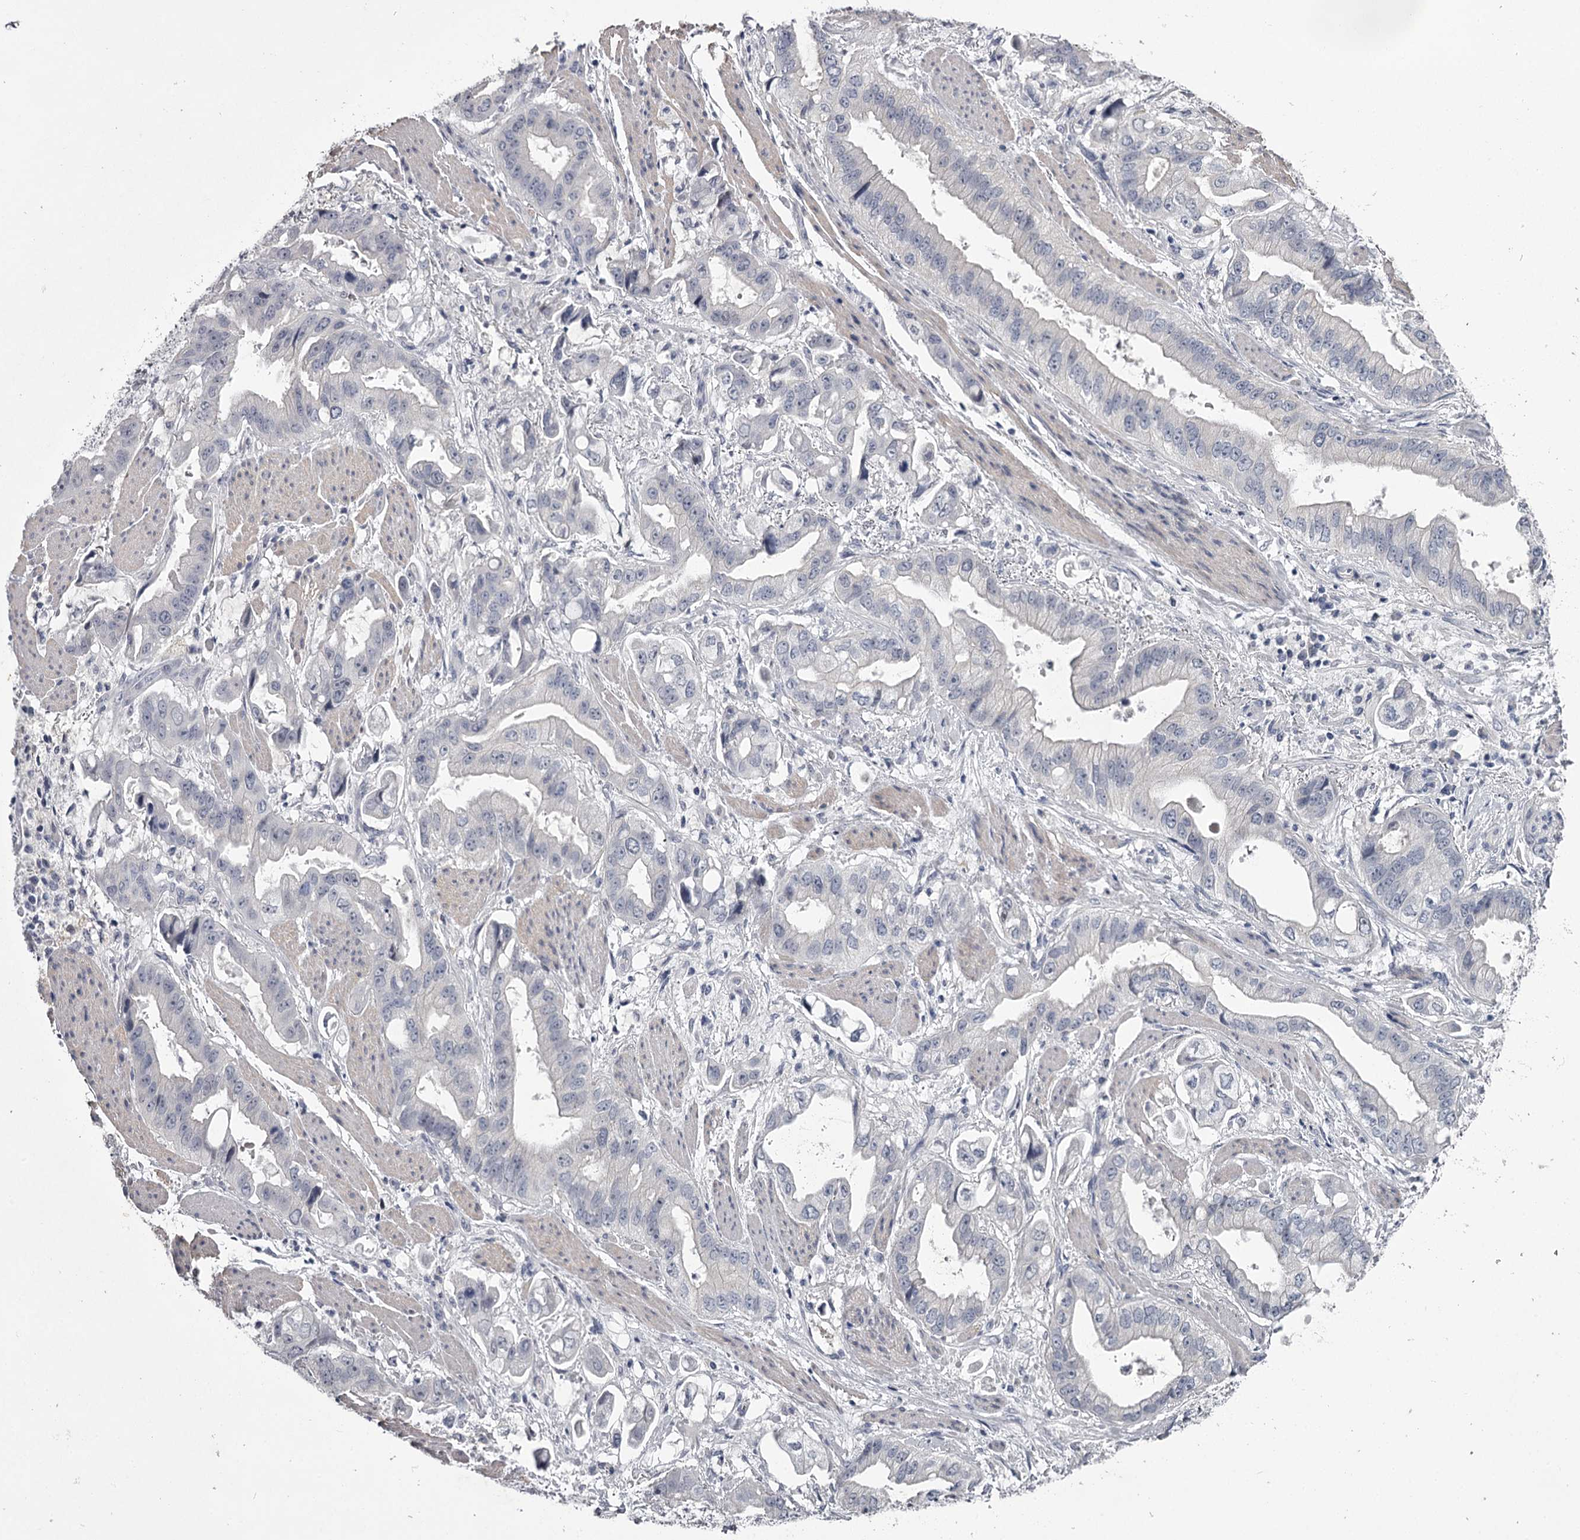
{"staining": {"intensity": "negative", "quantity": "none", "location": "none"}, "tissue": "stomach cancer", "cell_type": "Tumor cells", "image_type": "cancer", "snomed": [{"axis": "morphology", "description": "Adenocarcinoma, NOS"}, {"axis": "topography", "description": "Stomach"}], "caption": "Tumor cells are negative for brown protein staining in stomach cancer.", "gene": "FDXACB1", "patient": {"sex": "male", "age": 62}}